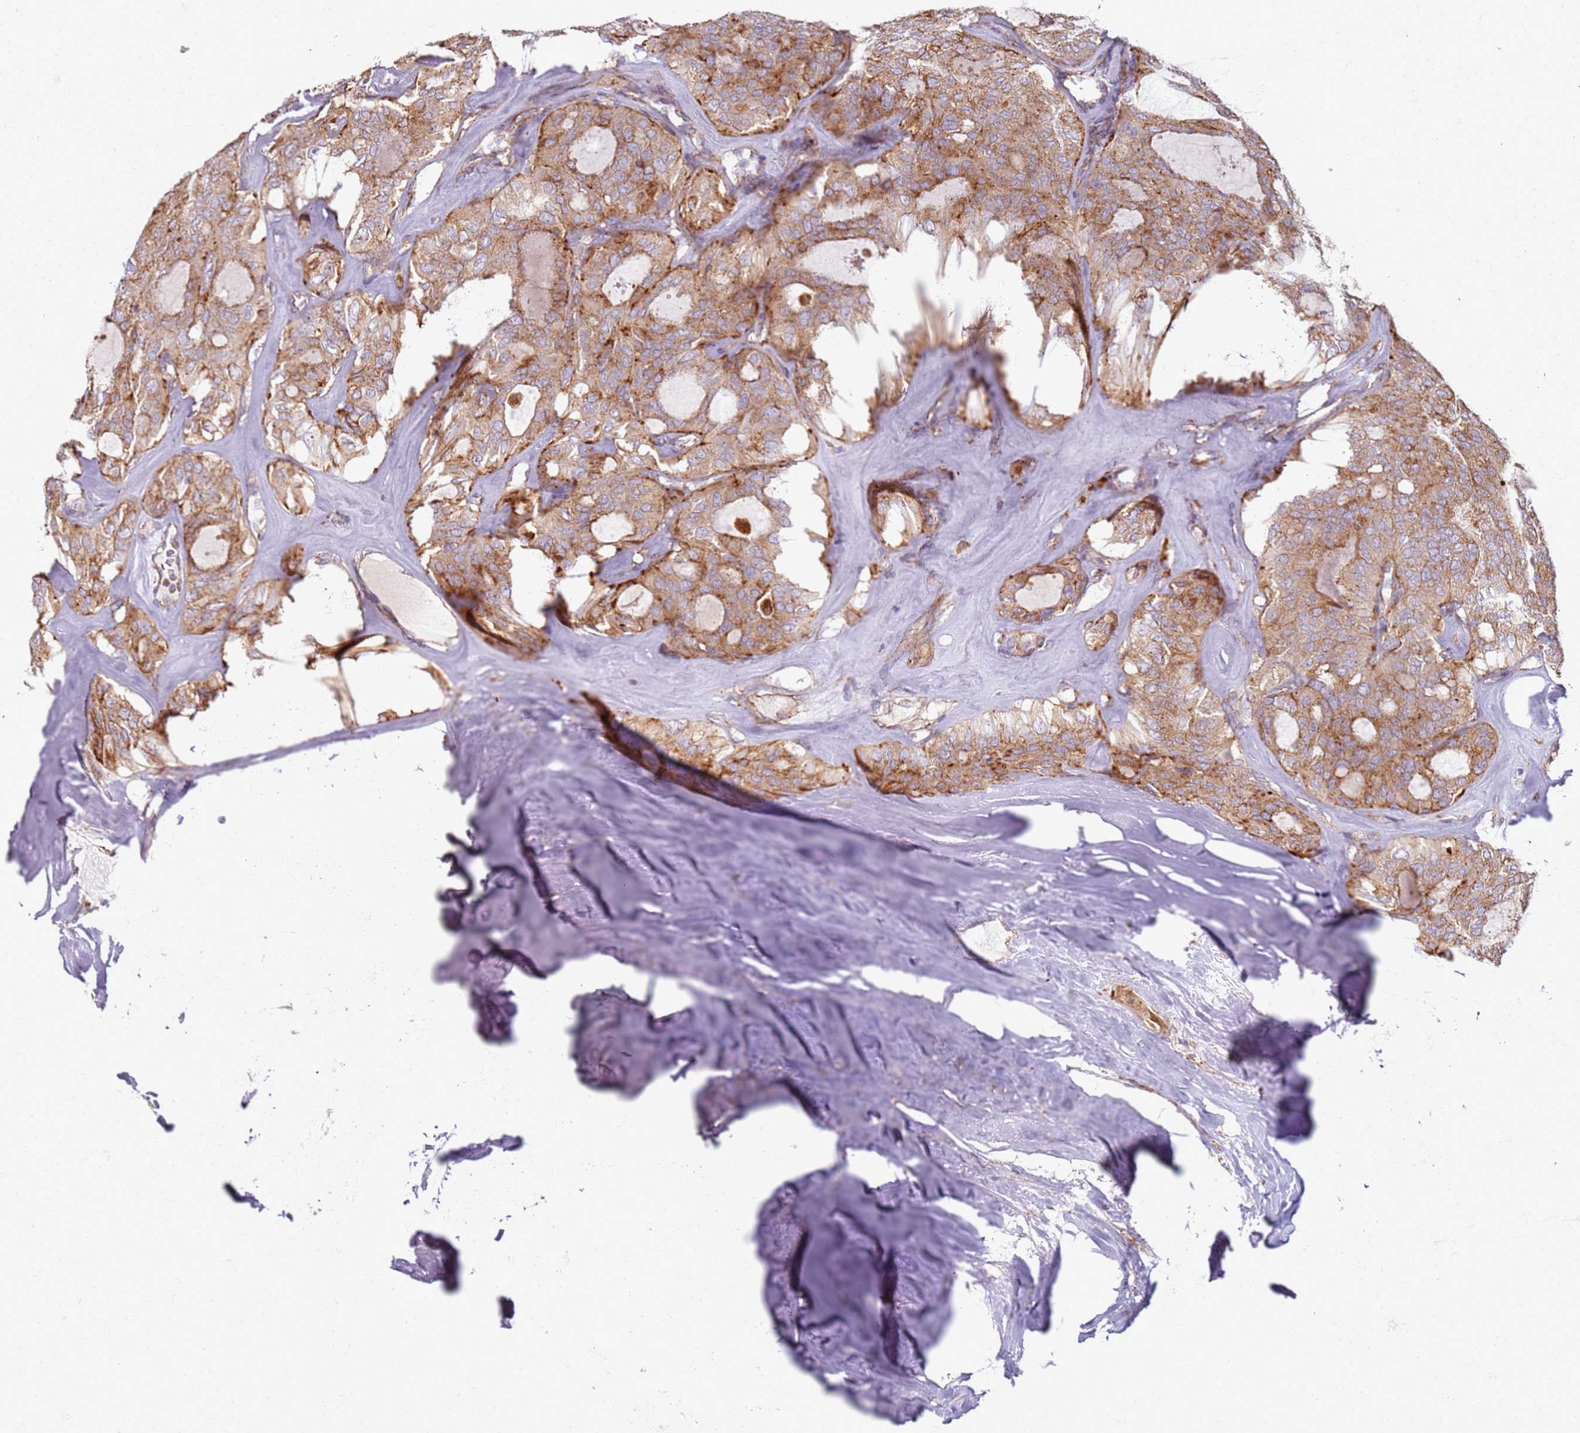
{"staining": {"intensity": "moderate", "quantity": ">75%", "location": "cytoplasmic/membranous"}, "tissue": "thyroid cancer", "cell_type": "Tumor cells", "image_type": "cancer", "snomed": [{"axis": "morphology", "description": "Follicular adenoma carcinoma, NOS"}, {"axis": "topography", "description": "Thyroid gland"}], "caption": "Immunohistochemistry (IHC) of human follicular adenoma carcinoma (thyroid) shows medium levels of moderate cytoplasmic/membranous positivity in approximately >75% of tumor cells.", "gene": "PROKR2", "patient": {"sex": "male", "age": 75}}